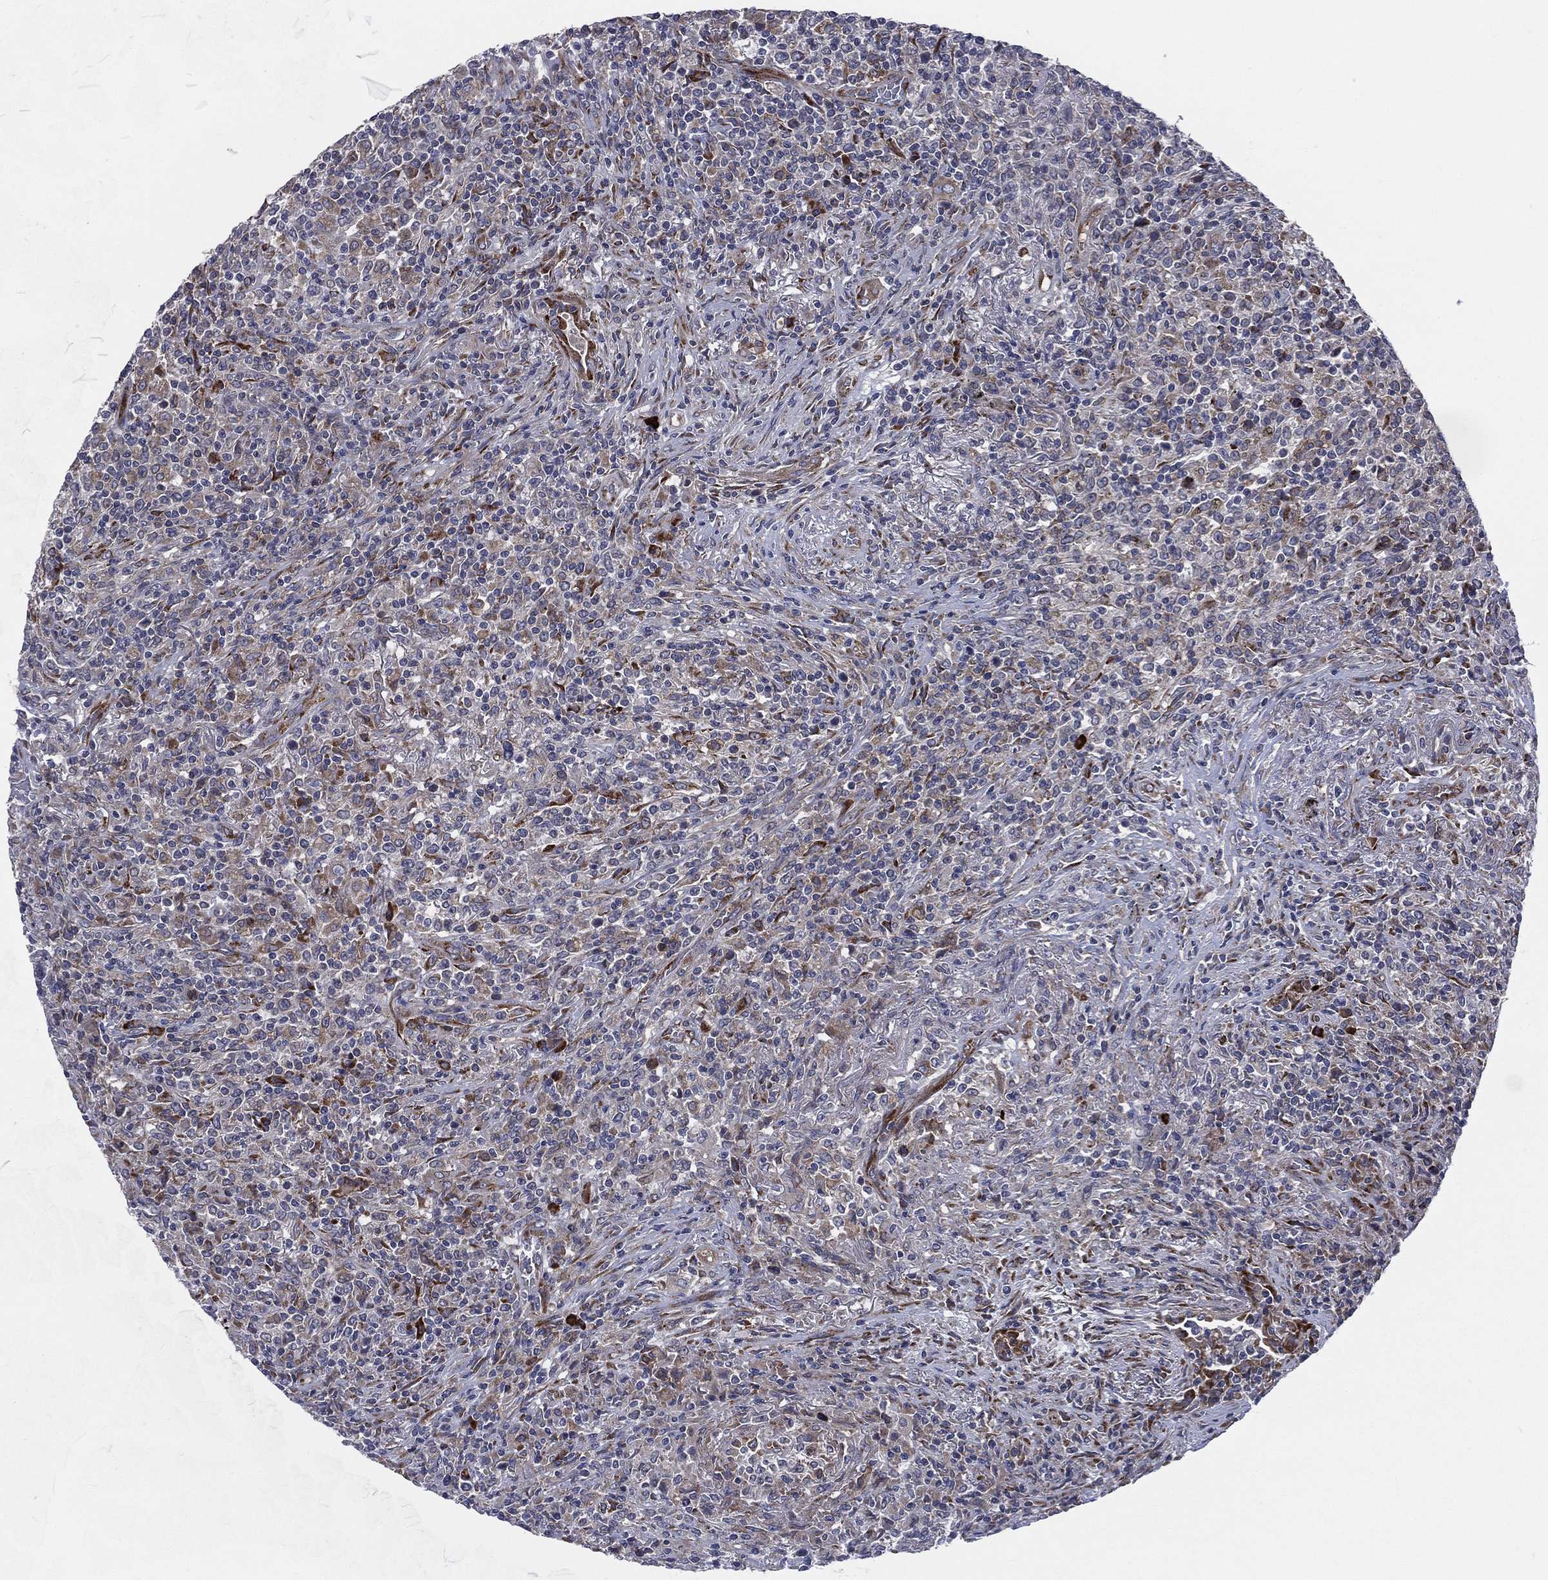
{"staining": {"intensity": "moderate", "quantity": "<25%", "location": "cytoplasmic/membranous"}, "tissue": "lymphoma", "cell_type": "Tumor cells", "image_type": "cancer", "snomed": [{"axis": "morphology", "description": "Malignant lymphoma, non-Hodgkin's type, High grade"}, {"axis": "topography", "description": "Lung"}], "caption": "Lymphoma was stained to show a protein in brown. There is low levels of moderate cytoplasmic/membranous staining in approximately <25% of tumor cells. (DAB IHC, brown staining for protein, blue staining for nuclei).", "gene": "CCDC159", "patient": {"sex": "male", "age": 79}}